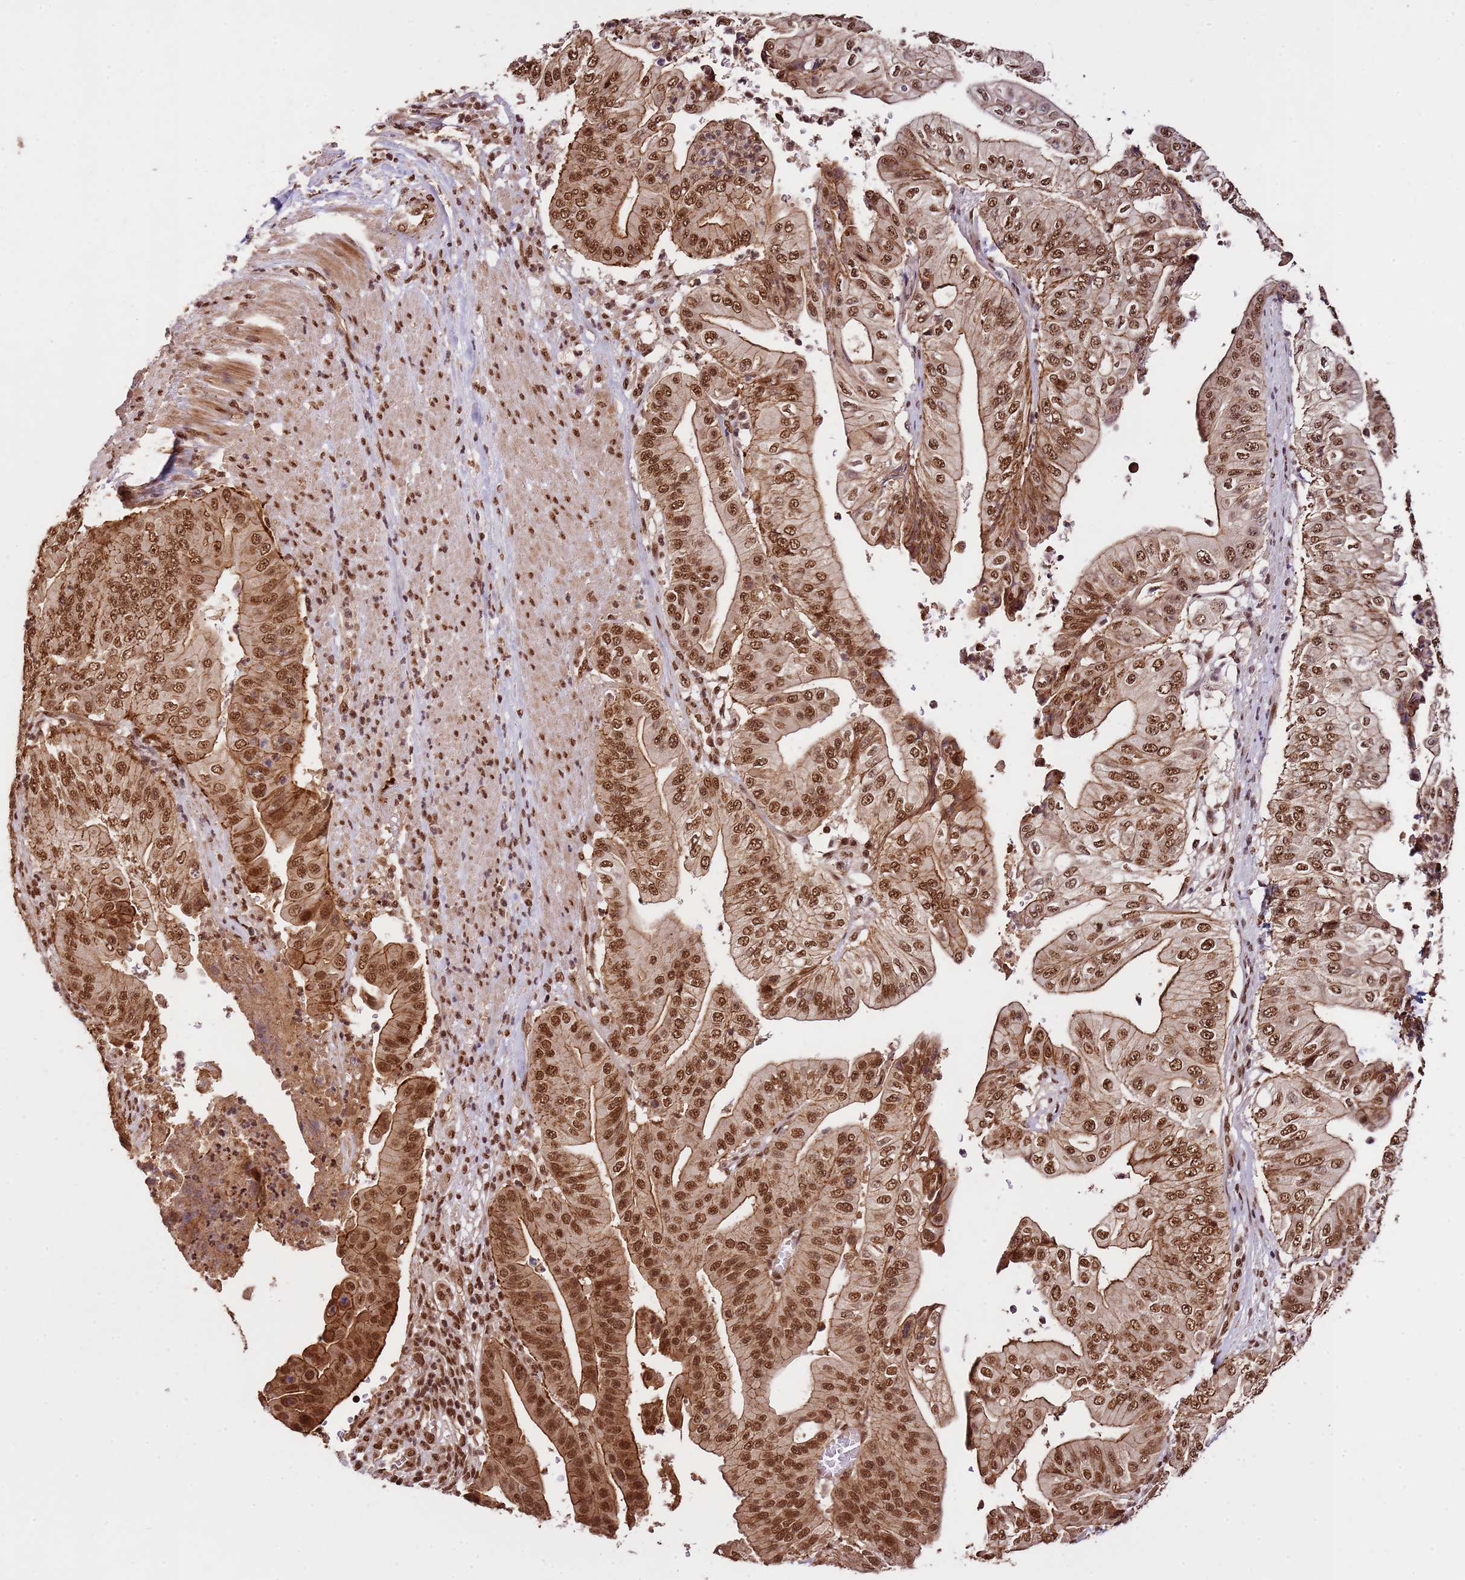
{"staining": {"intensity": "strong", "quantity": ">75%", "location": "cytoplasmic/membranous,nuclear"}, "tissue": "pancreatic cancer", "cell_type": "Tumor cells", "image_type": "cancer", "snomed": [{"axis": "morphology", "description": "Adenocarcinoma, NOS"}, {"axis": "topography", "description": "Pancreas"}], "caption": "There is high levels of strong cytoplasmic/membranous and nuclear expression in tumor cells of pancreatic cancer (adenocarcinoma), as demonstrated by immunohistochemical staining (brown color).", "gene": "ZBTB12", "patient": {"sex": "female", "age": 77}}